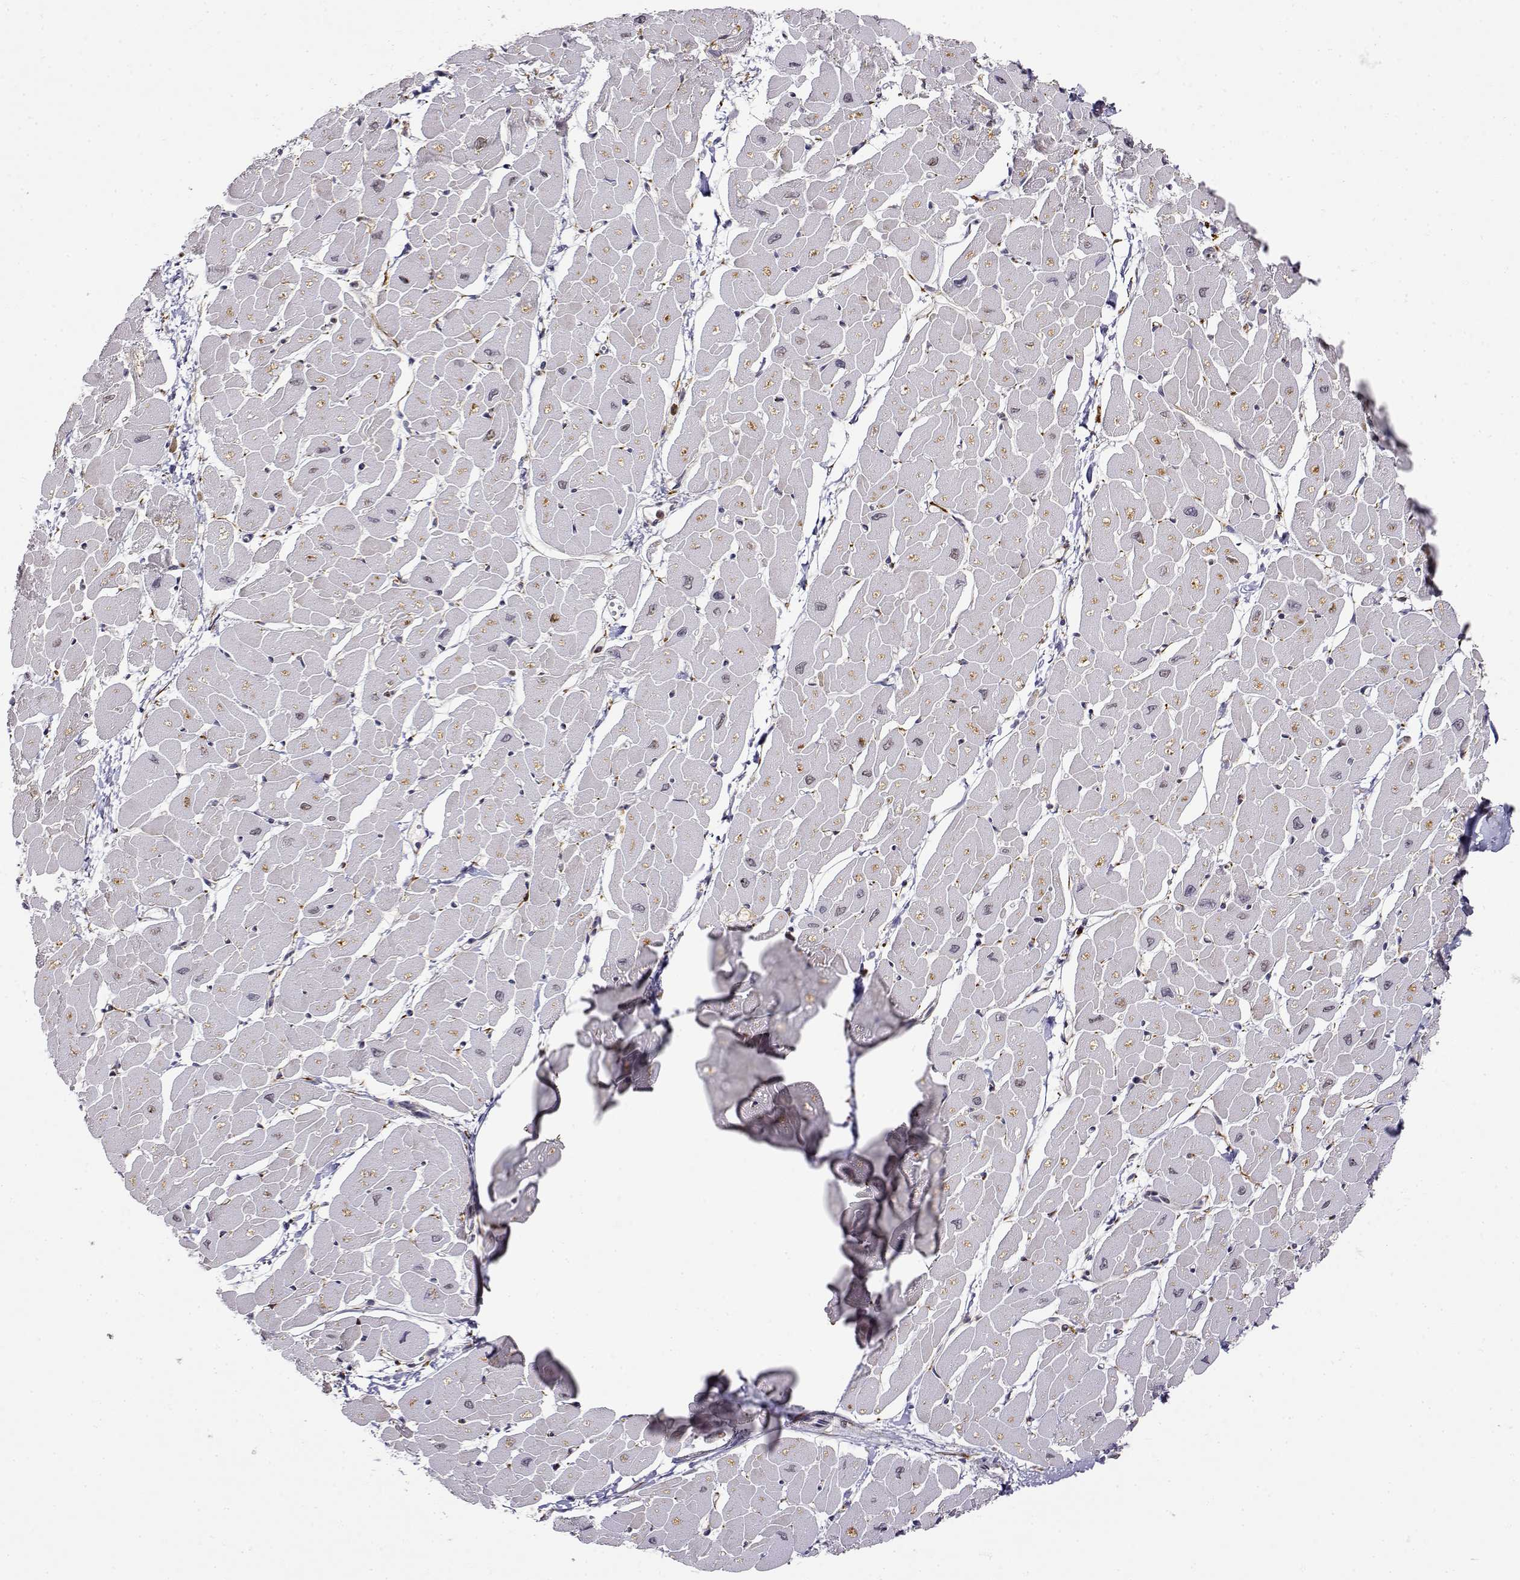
{"staining": {"intensity": "weak", "quantity": "<25%", "location": "cytoplasmic/membranous"}, "tissue": "heart muscle", "cell_type": "Cardiomyocytes", "image_type": "normal", "snomed": [{"axis": "morphology", "description": "Normal tissue, NOS"}, {"axis": "topography", "description": "Heart"}], "caption": "Cardiomyocytes show no significant staining in benign heart muscle.", "gene": "RNF13", "patient": {"sex": "male", "age": 57}}